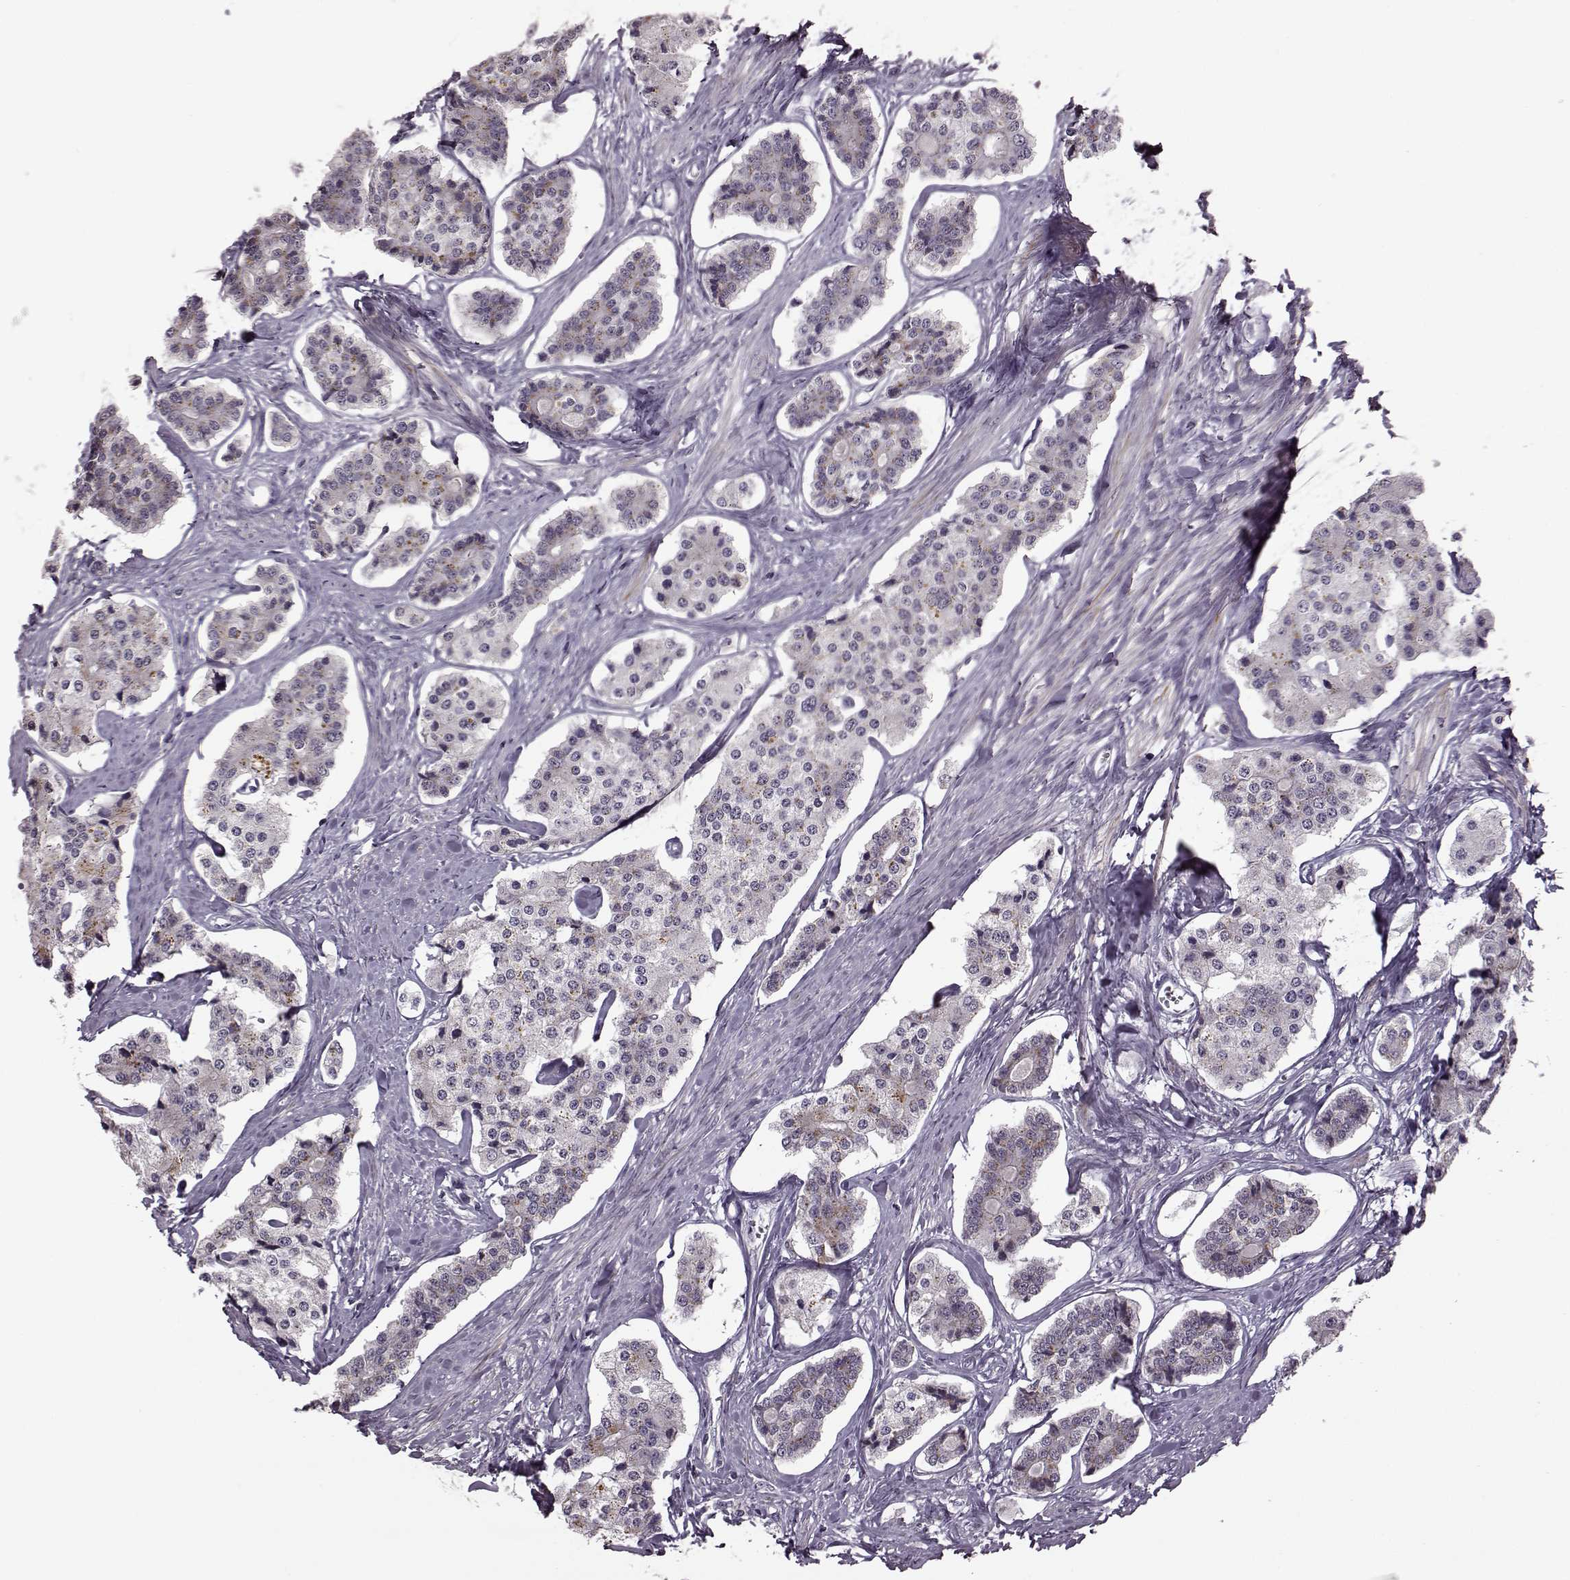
{"staining": {"intensity": "negative", "quantity": "none", "location": "none"}, "tissue": "carcinoid", "cell_type": "Tumor cells", "image_type": "cancer", "snomed": [{"axis": "morphology", "description": "Carcinoid, malignant, NOS"}, {"axis": "topography", "description": "Small intestine"}], "caption": "An immunohistochemistry micrograph of carcinoid is shown. There is no staining in tumor cells of carcinoid.", "gene": "CNGA3", "patient": {"sex": "female", "age": 65}}